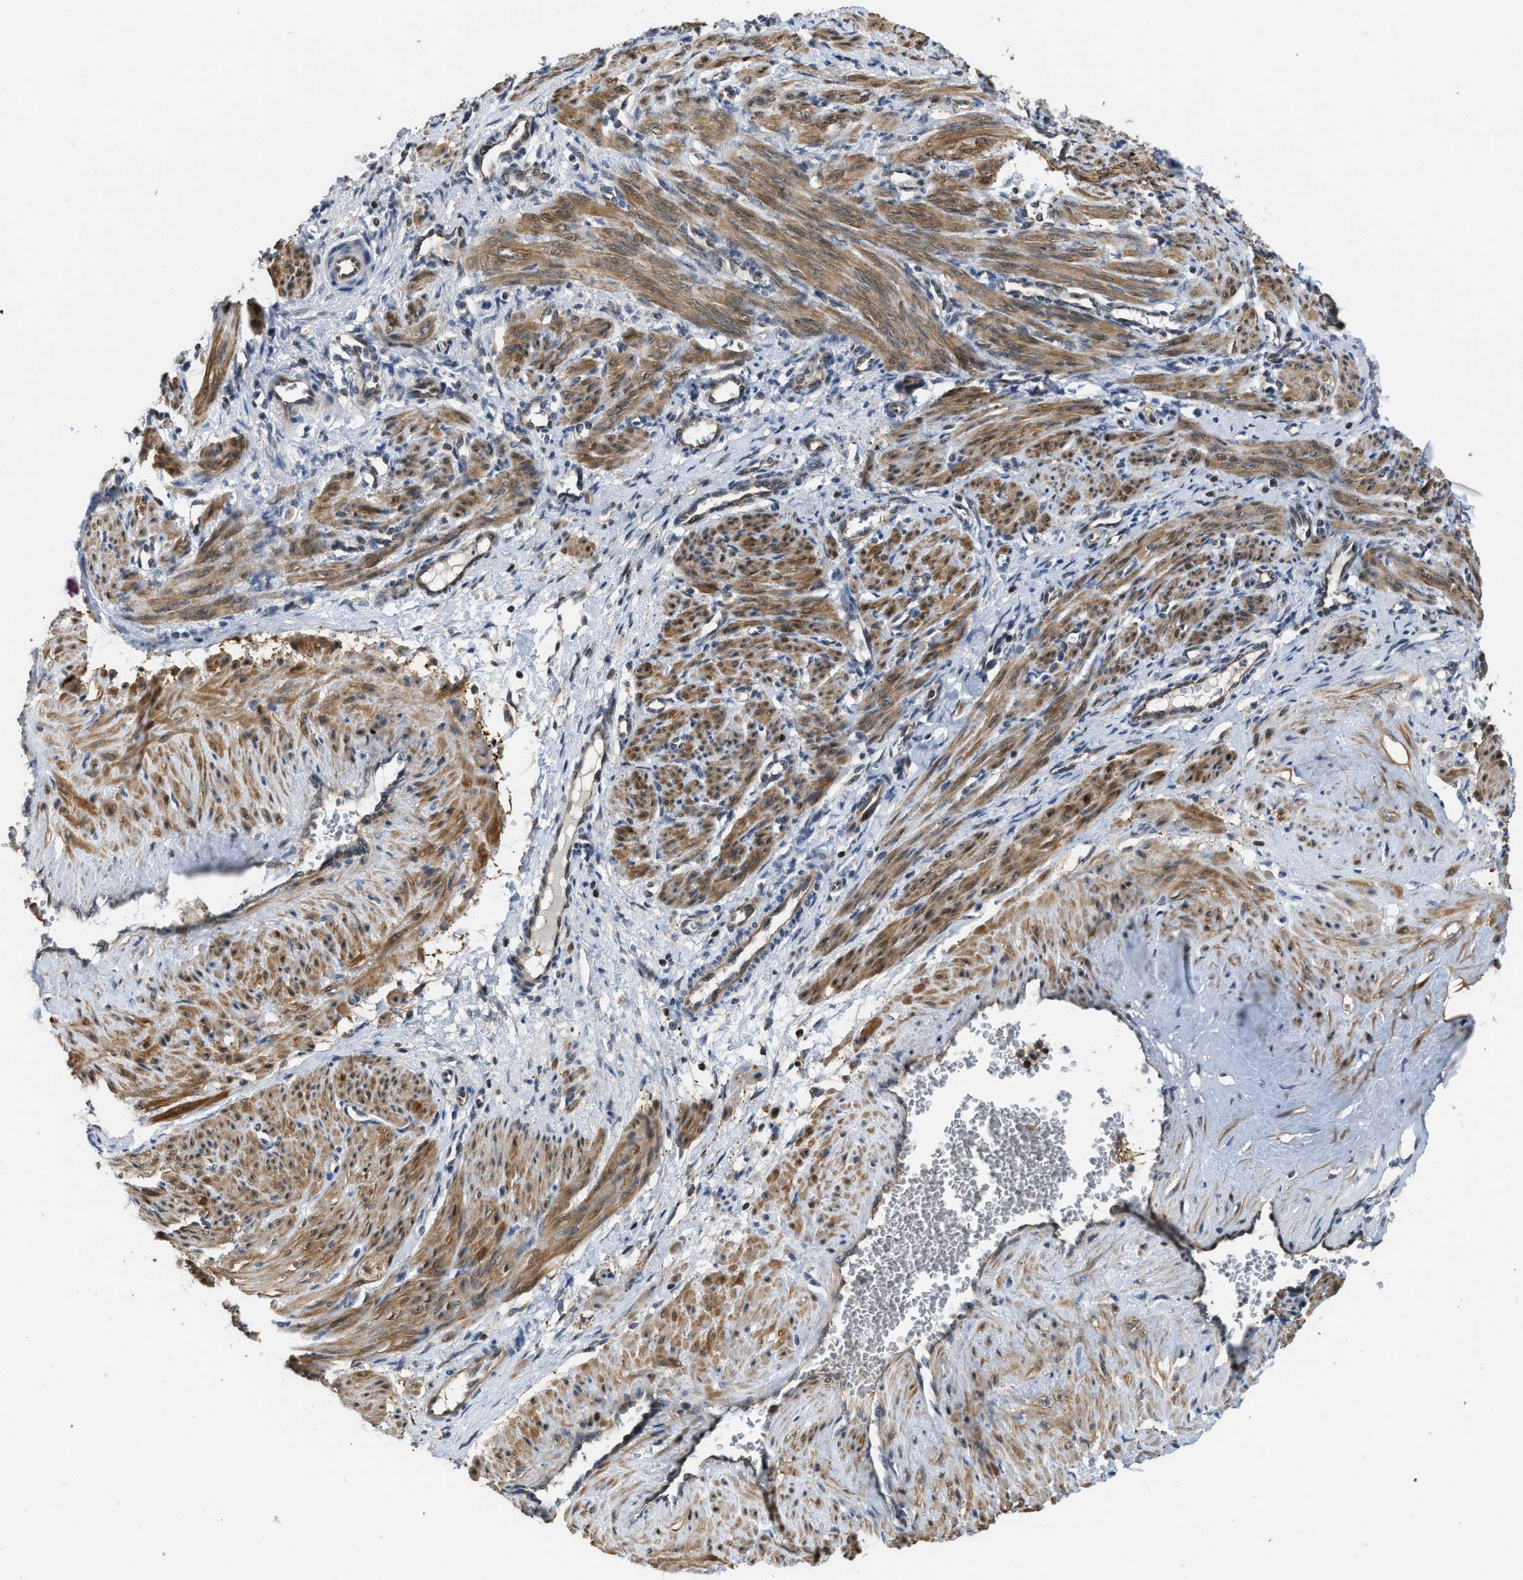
{"staining": {"intensity": "strong", "quantity": ">75%", "location": "cytoplasmic/membranous"}, "tissue": "smooth muscle", "cell_type": "Smooth muscle cells", "image_type": "normal", "snomed": [{"axis": "morphology", "description": "Normal tissue, NOS"}, {"axis": "topography", "description": "Endometrium"}], "caption": "Normal smooth muscle was stained to show a protein in brown. There is high levels of strong cytoplasmic/membranous staining in about >75% of smooth muscle cells.", "gene": "TES", "patient": {"sex": "female", "age": 33}}